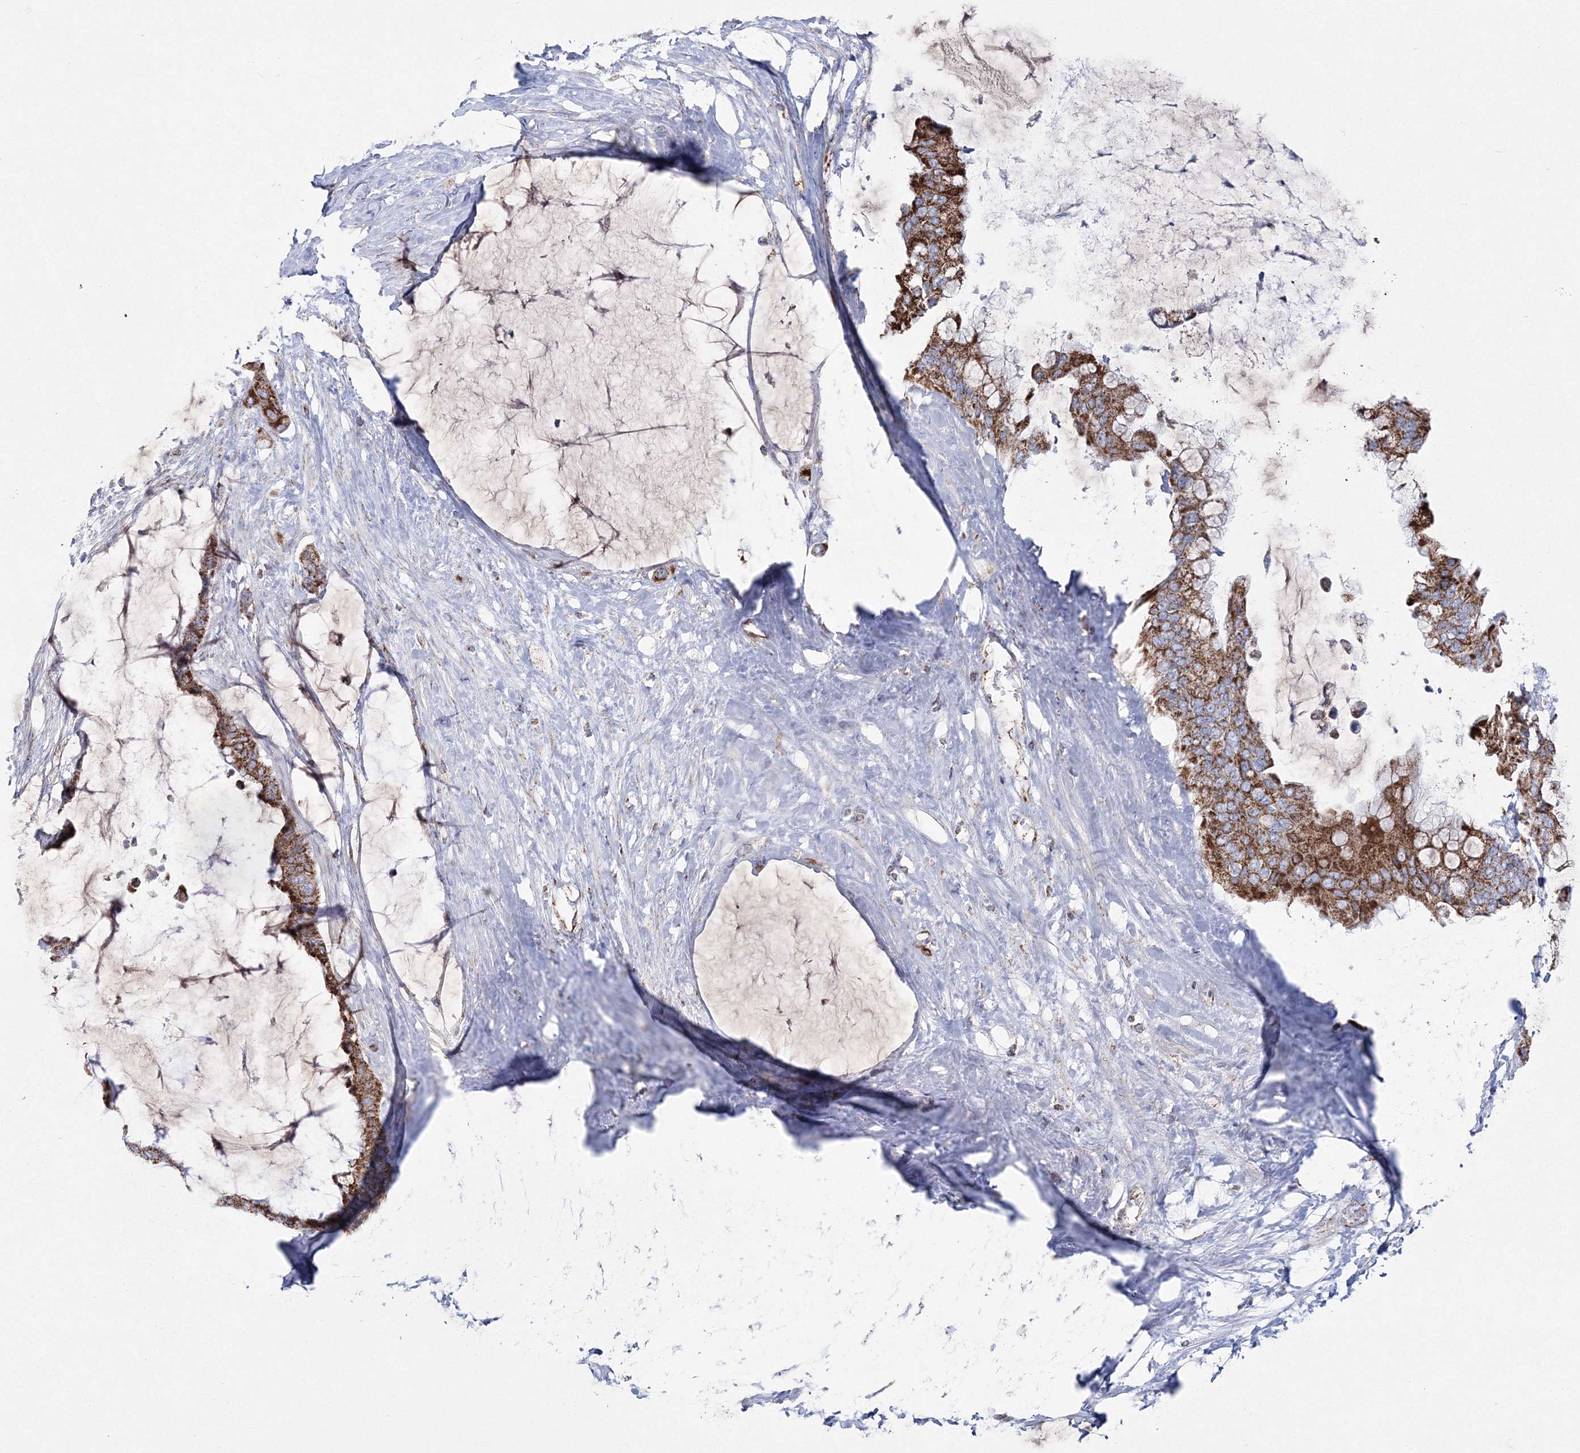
{"staining": {"intensity": "strong", "quantity": ">75%", "location": "cytoplasmic/membranous"}, "tissue": "pancreatic cancer", "cell_type": "Tumor cells", "image_type": "cancer", "snomed": [{"axis": "morphology", "description": "Adenocarcinoma, NOS"}, {"axis": "topography", "description": "Pancreas"}], "caption": "A brown stain labels strong cytoplasmic/membranous expression of a protein in pancreatic adenocarcinoma tumor cells.", "gene": "HIBCH", "patient": {"sex": "male", "age": 41}}